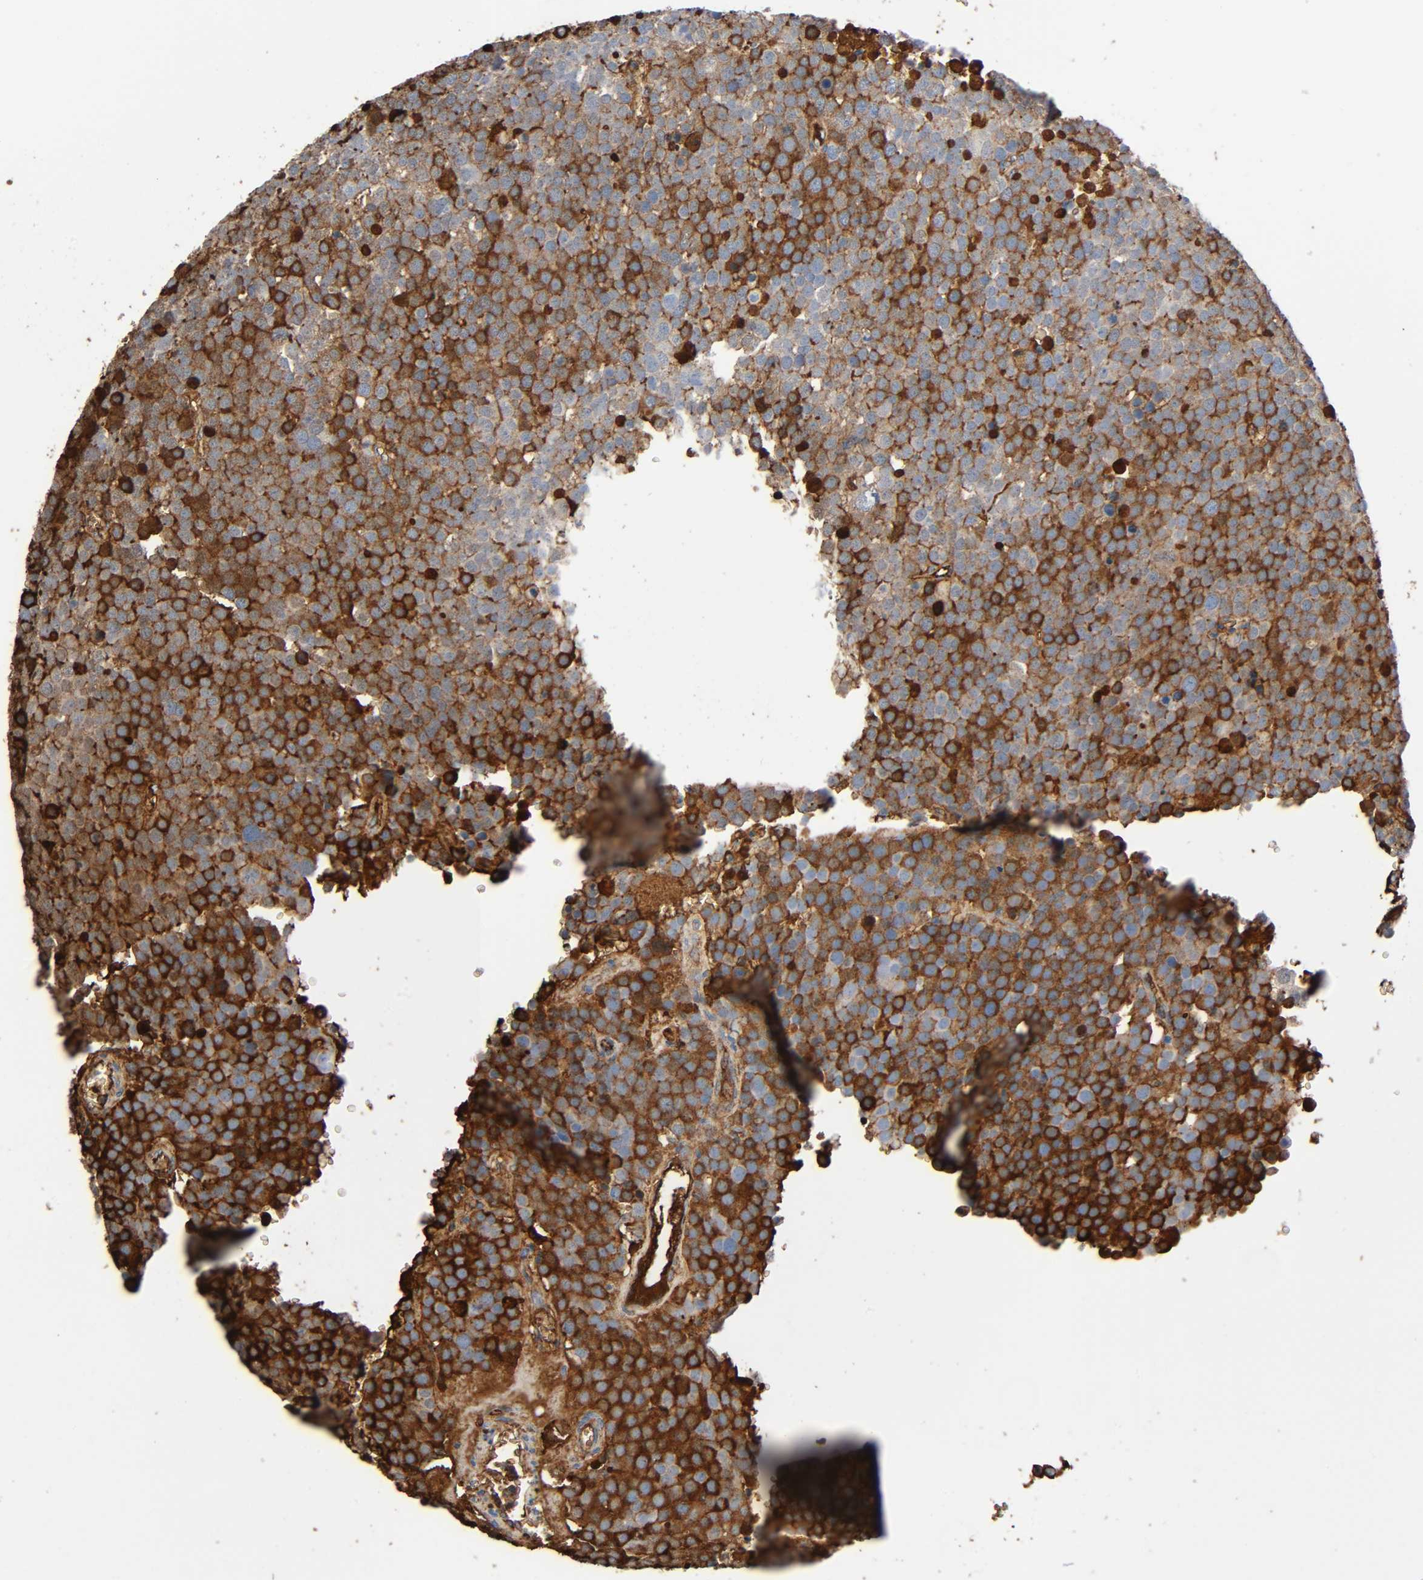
{"staining": {"intensity": "strong", "quantity": ">75%", "location": "cytoplasmic/membranous"}, "tissue": "testis cancer", "cell_type": "Tumor cells", "image_type": "cancer", "snomed": [{"axis": "morphology", "description": "Seminoma, NOS"}, {"axis": "topography", "description": "Testis"}], "caption": "Tumor cells demonstrate strong cytoplasmic/membranous staining in approximately >75% of cells in testis cancer (seminoma). The staining was performed using DAB (3,3'-diaminobenzidine) to visualize the protein expression in brown, while the nuclei were stained in blue with hematoxylin (Magnification: 20x).", "gene": "C3", "patient": {"sex": "male", "age": 71}}